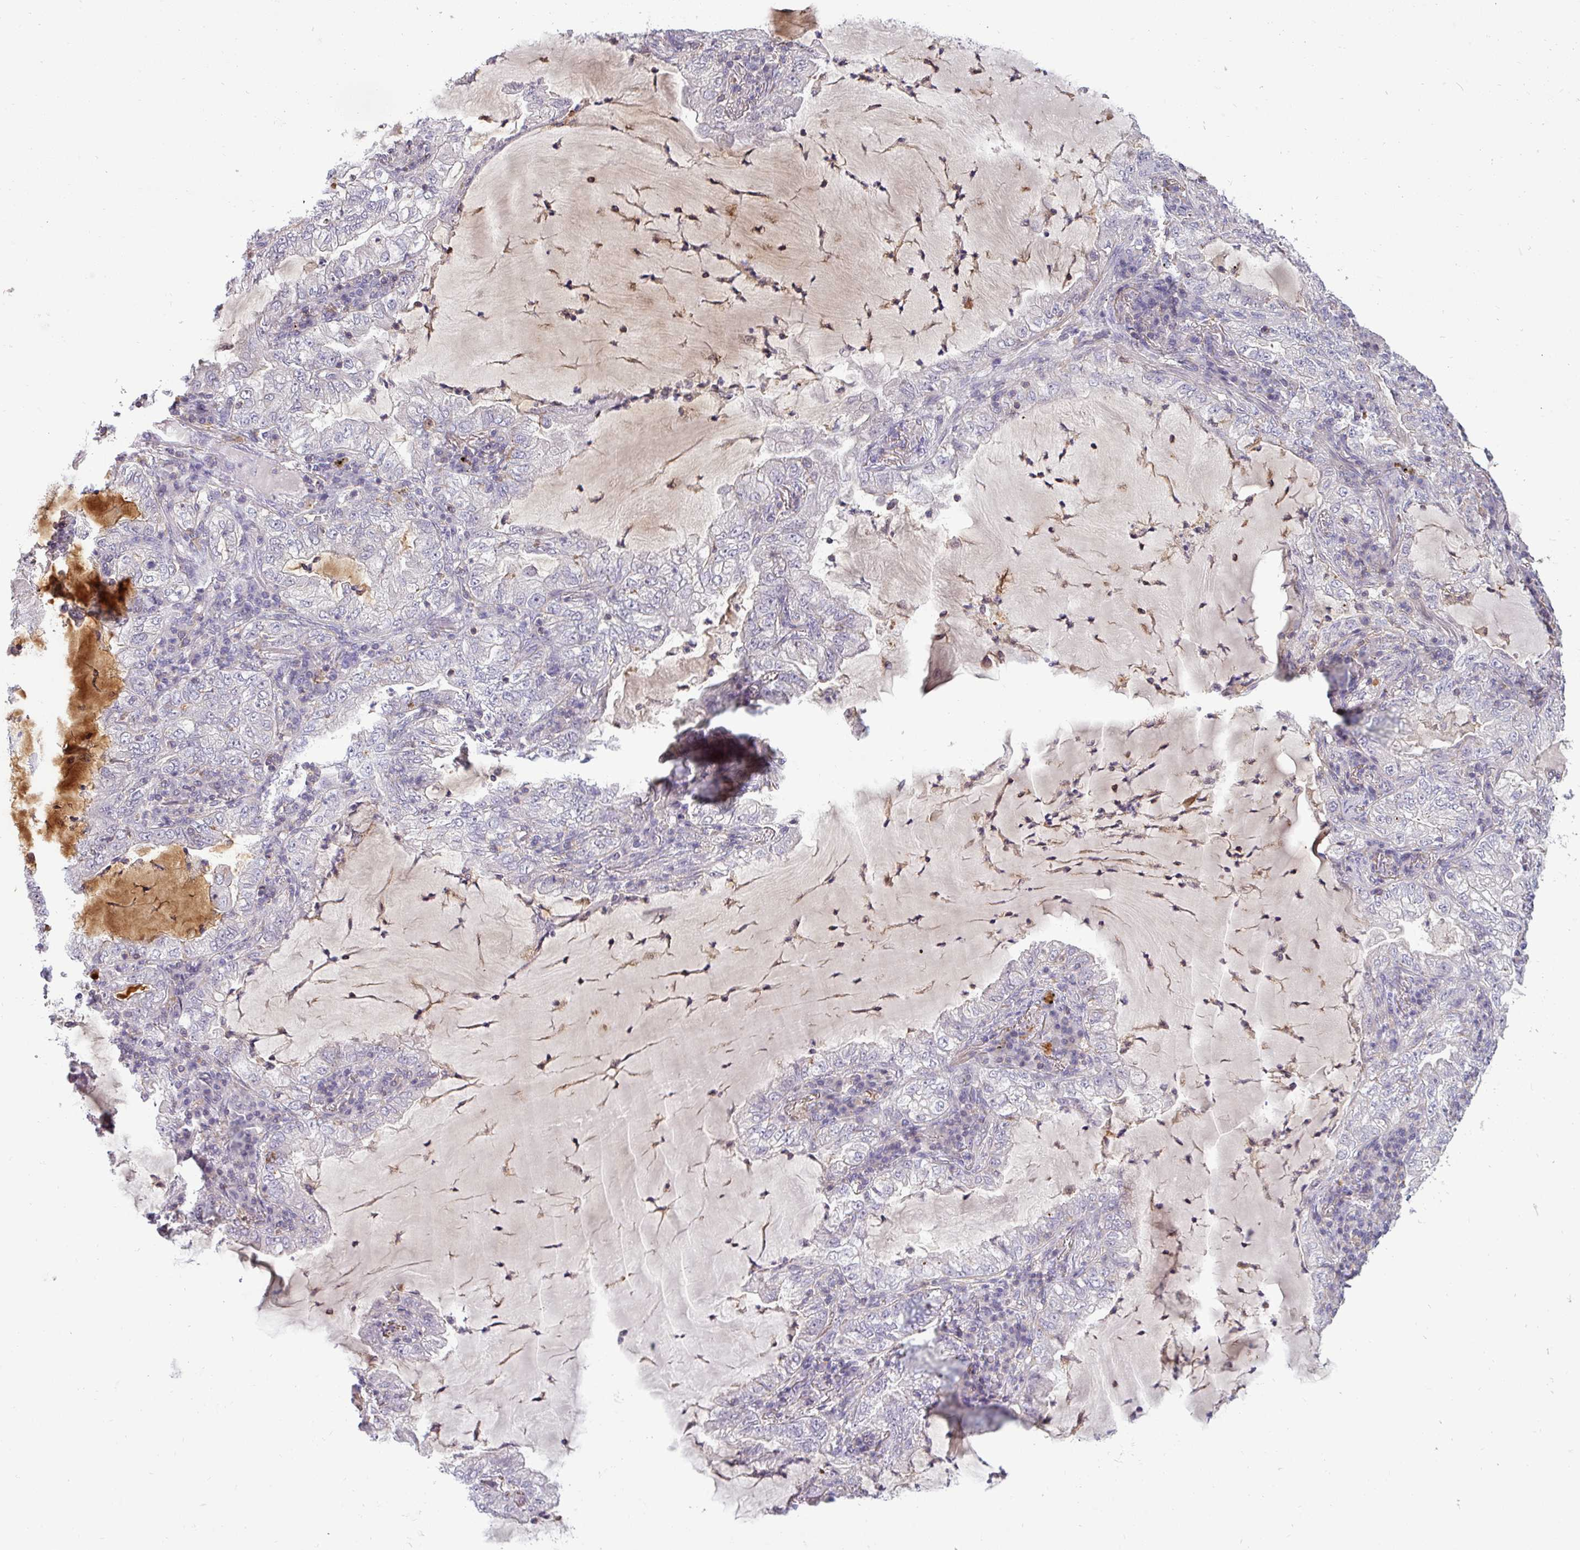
{"staining": {"intensity": "negative", "quantity": "none", "location": "none"}, "tissue": "lung cancer", "cell_type": "Tumor cells", "image_type": "cancer", "snomed": [{"axis": "morphology", "description": "Adenocarcinoma, NOS"}, {"axis": "topography", "description": "Lung"}], "caption": "A histopathology image of lung cancer stained for a protein reveals no brown staining in tumor cells. (DAB IHC with hematoxylin counter stain).", "gene": "ZNF835", "patient": {"sex": "female", "age": 73}}